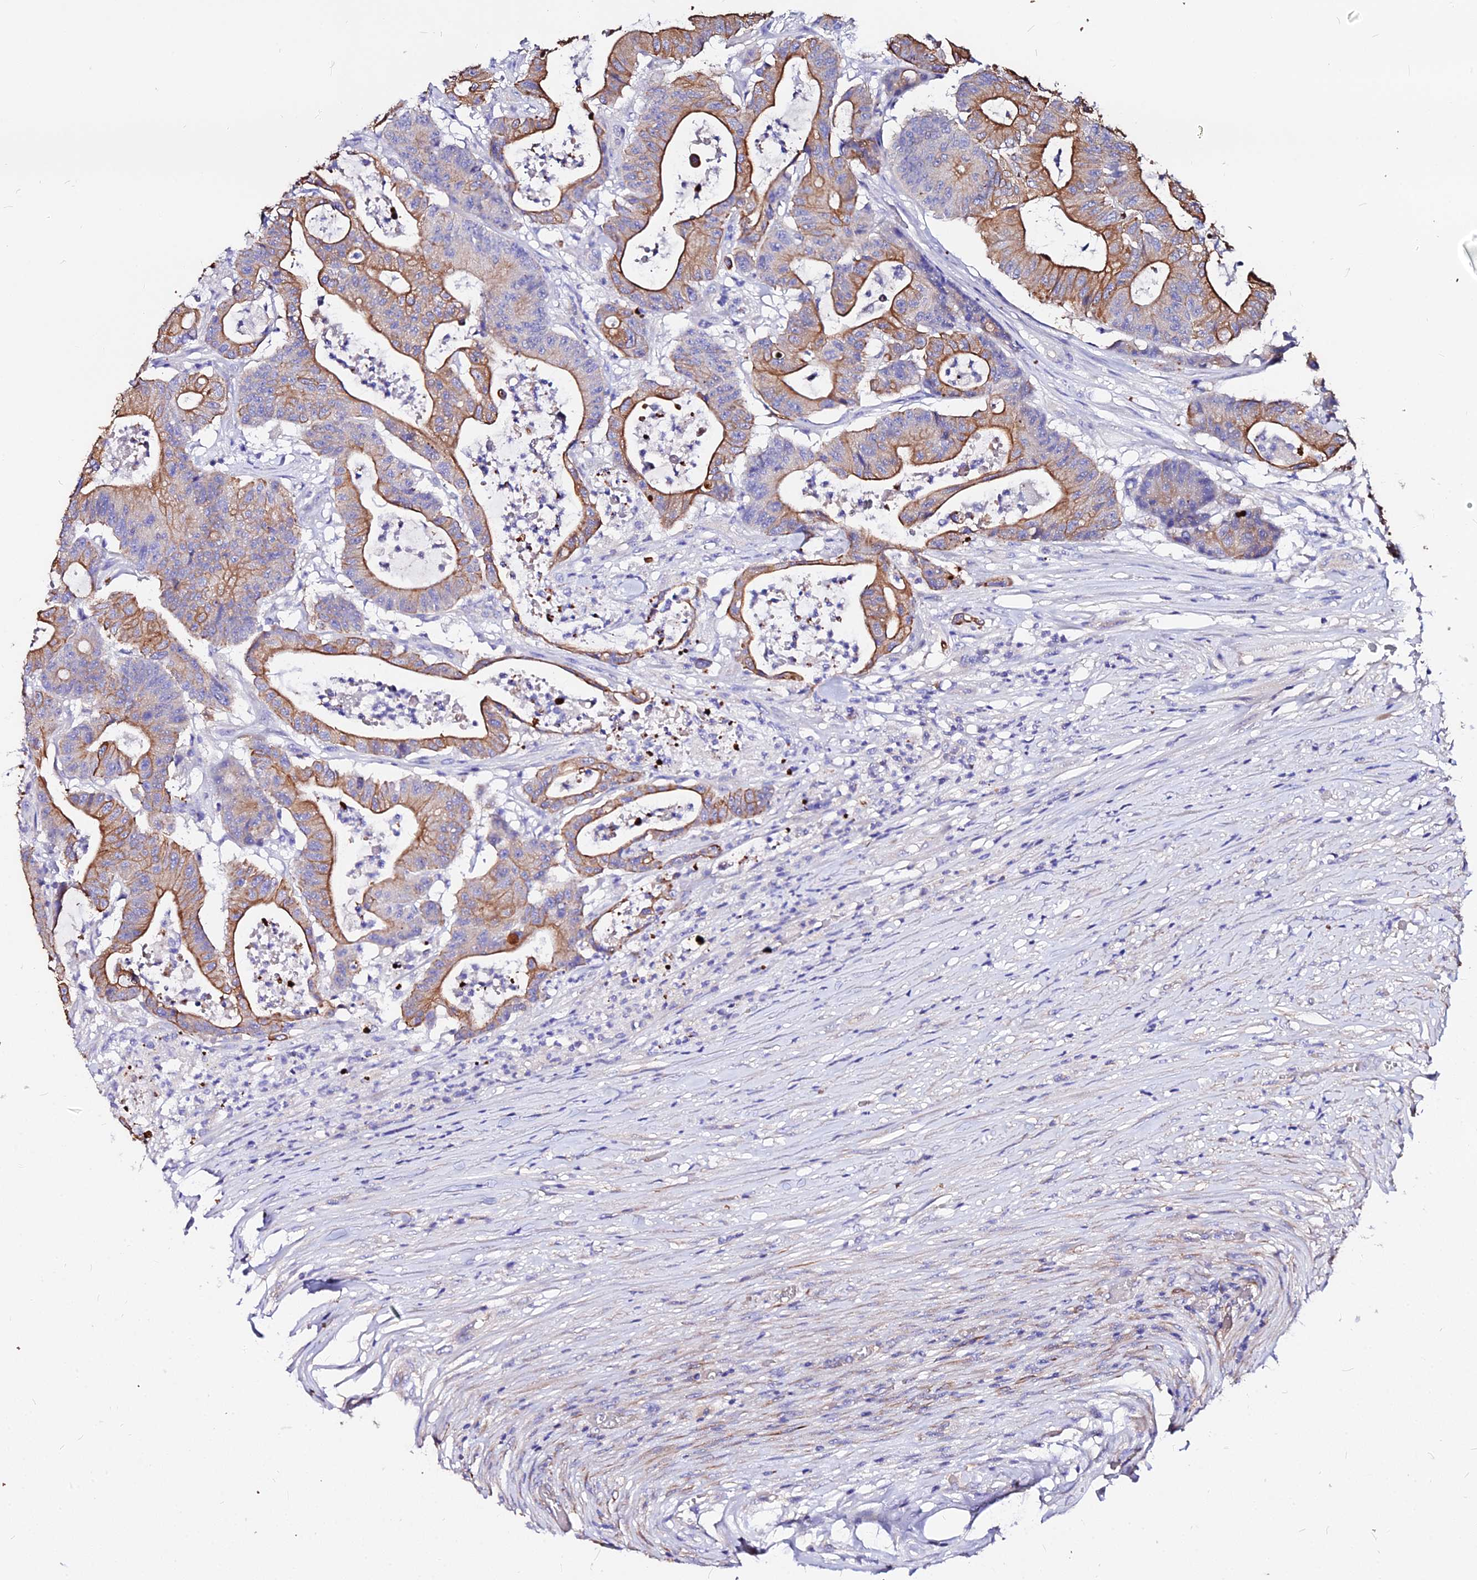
{"staining": {"intensity": "moderate", "quantity": ">75%", "location": "cytoplasmic/membranous"}, "tissue": "colorectal cancer", "cell_type": "Tumor cells", "image_type": "cancer", "snomed": [{"axis": "morphology", "description": "Adenocarcinoma, NOS"}, {"axis": "topography", "description": "Colon"}], "caption": "Immunohistochemistry (IHC) image of colorectal cancer stained for a protein (brown), which demonstrates medium levels of moderate cytoplasmic/membranous expression in about >75% of tumor cells.", "gene": "DAW1", "patient": {"sex": "female", "age": 84}}